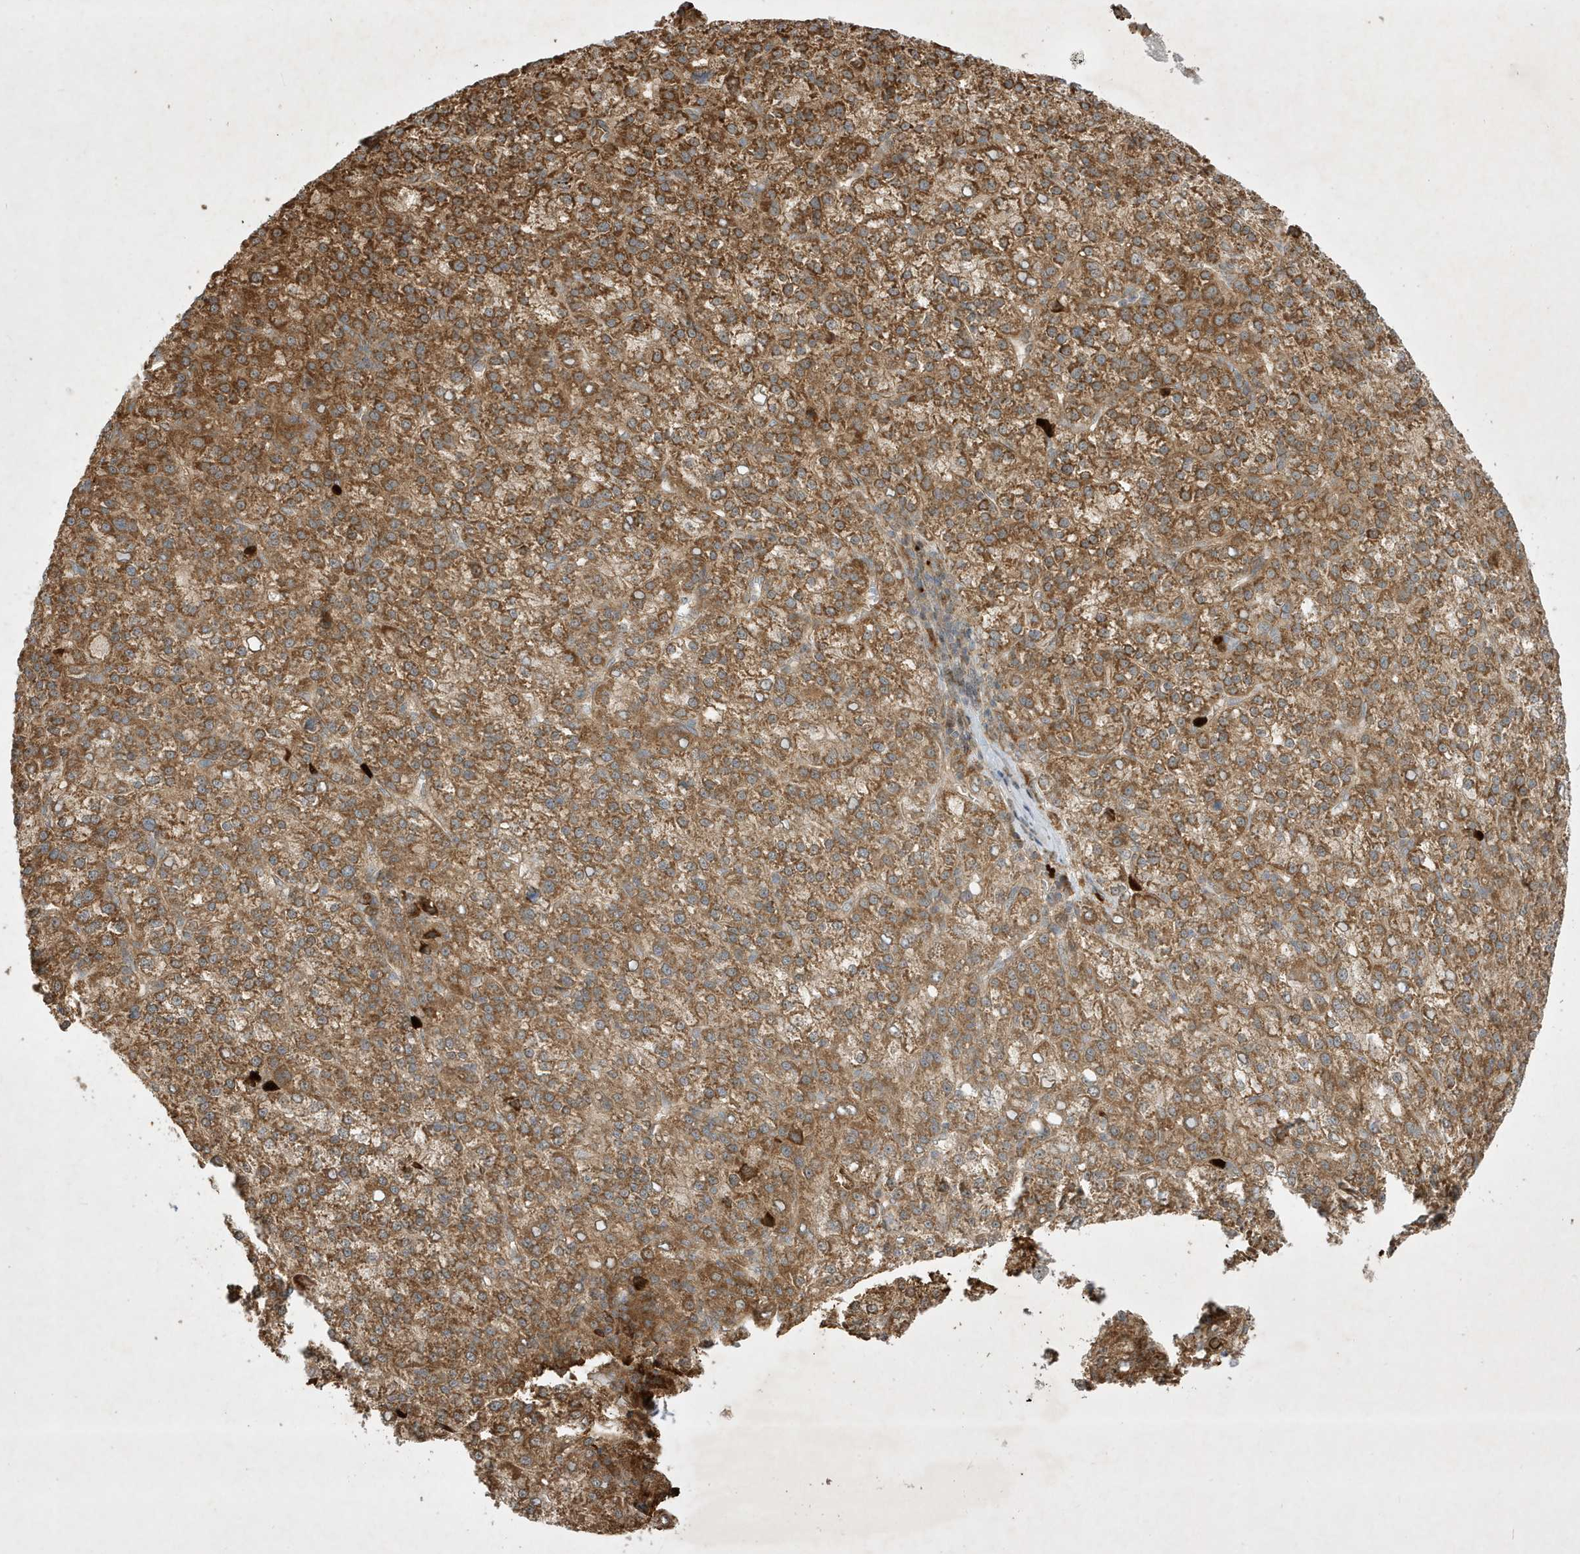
{"staining": {"intensity": "strong", "quantity": ">75%", "location": "cytoplasmic/membranous"}, "tissue": "liver cancer", "cell_type": "Tumor cells", "image_type": "cancer", "snomed": [{"axis": "morphology", "description": "Carcinoma, Hepatocellular, NOS"}, {"axis": "topography", "description": "Liver"}], "caption": "An IHC photomicrograph of tumor tissue is shown. Protein staining in brown labels strong cytoplasmic/membranous positivity in liver hepatocellular carcinoma within tumor cells.", "gene": "IFT57", "patient": {"sex": "female", "age": 58}}